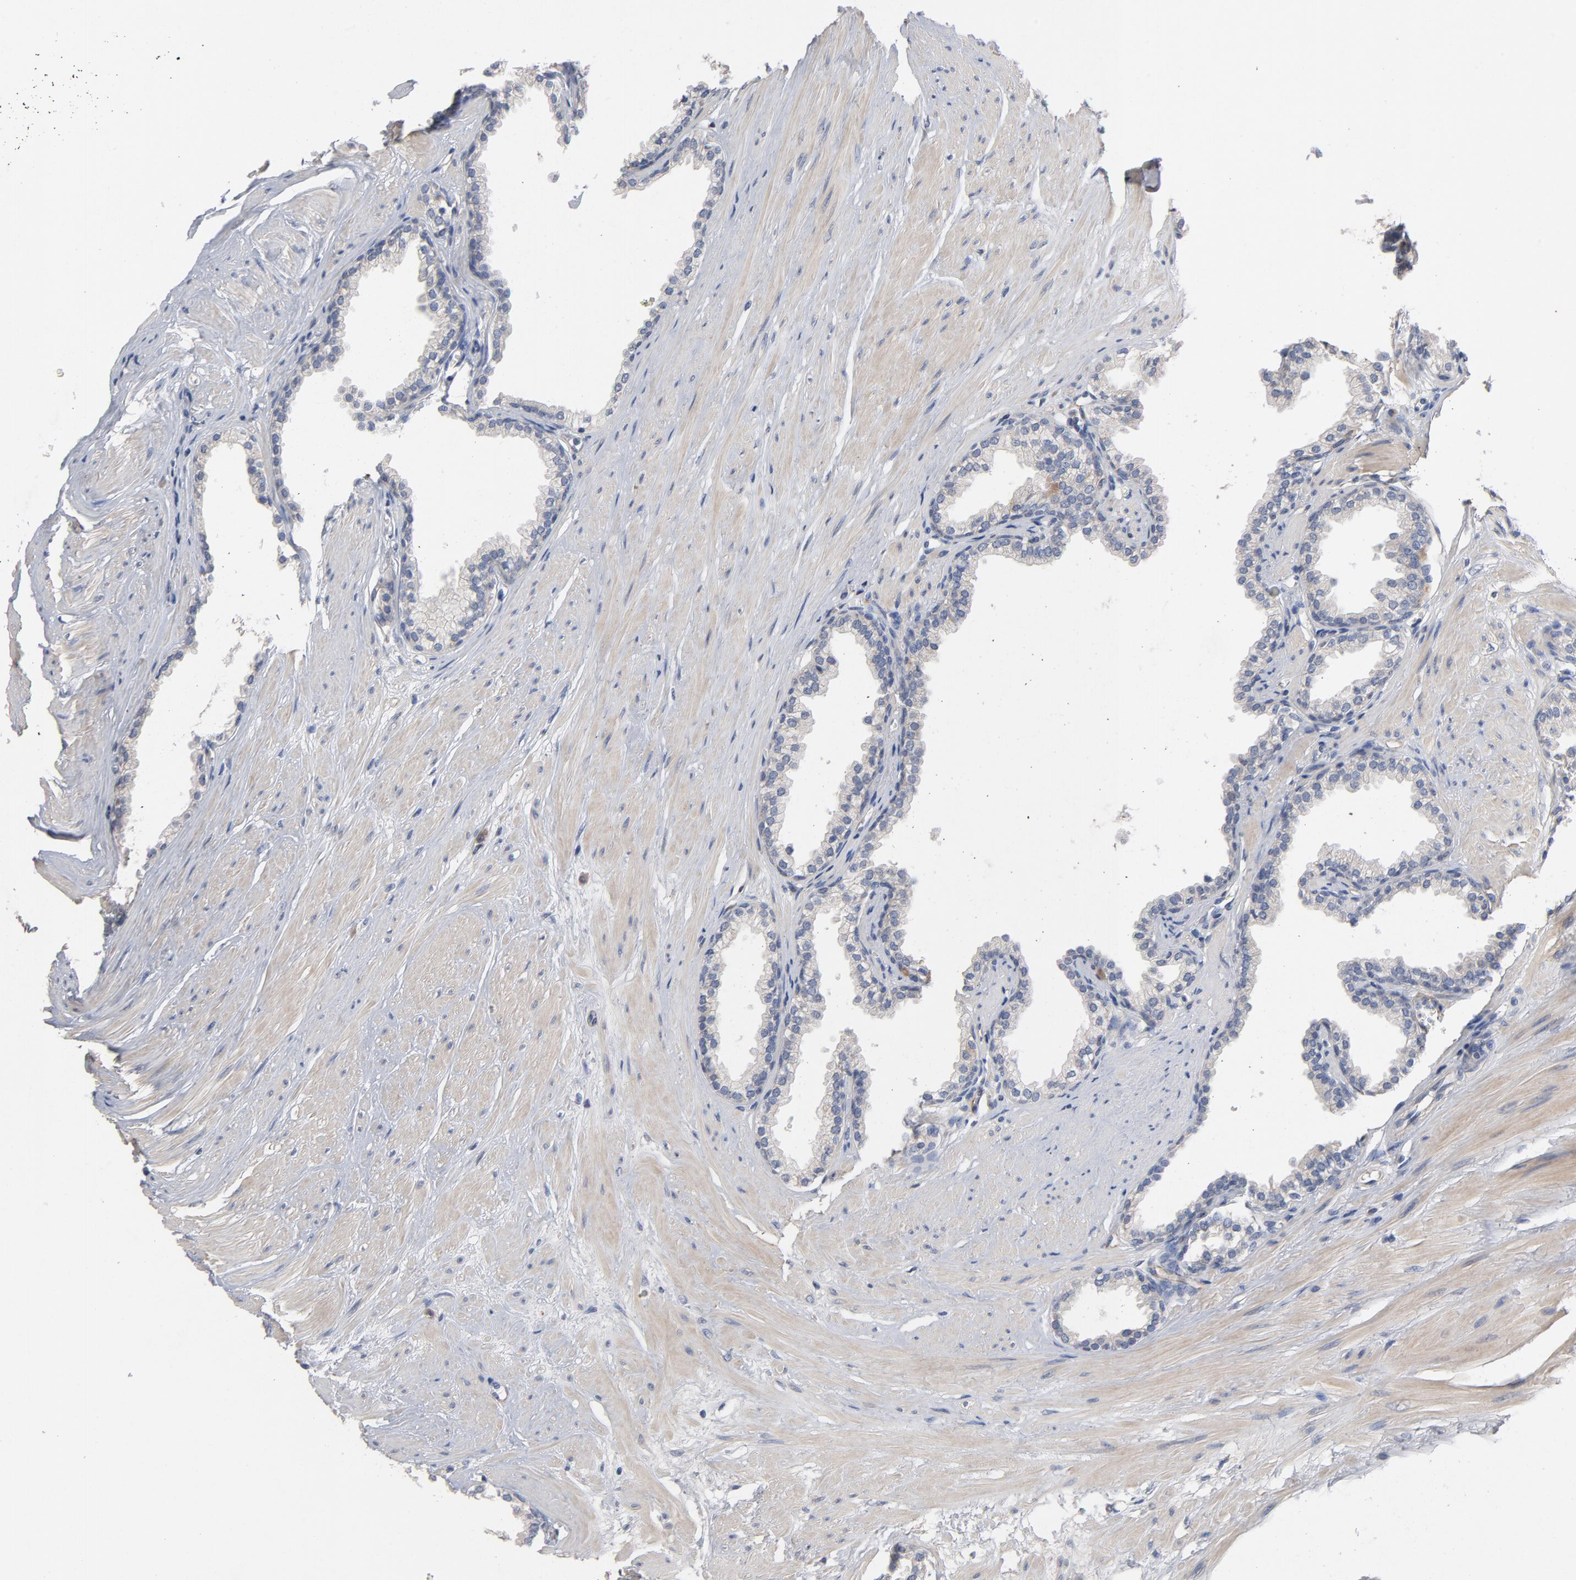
{"staining": {"intensity": "moderate", "quantity": "25%-75%", "location": "cytoplasmic/membranous"}, "tissue": "prostate", "cell_type": "Glandular cells", "image_type": "normal", "snomed": [{"axis": "morphology", "description": "Normal tissue, NOS"}, {"axis": "topography", "description": "Prostate"}], "caption": "IHC staining of unremarkable prostate, which shows medium levels of moderate cytoplasmic/membranous staining in approximately 25%-75% of glandular cells indicating moderate cytoplasmic/membranous protein expression. The staining was performed using DAB (3,3'-diaminobenzidine) (brown) for protein detection and nuclei were counterstained in hematoxylin (blue).", "gene": "CCDC134", "patient": {"sex": "male", "age": 64}}